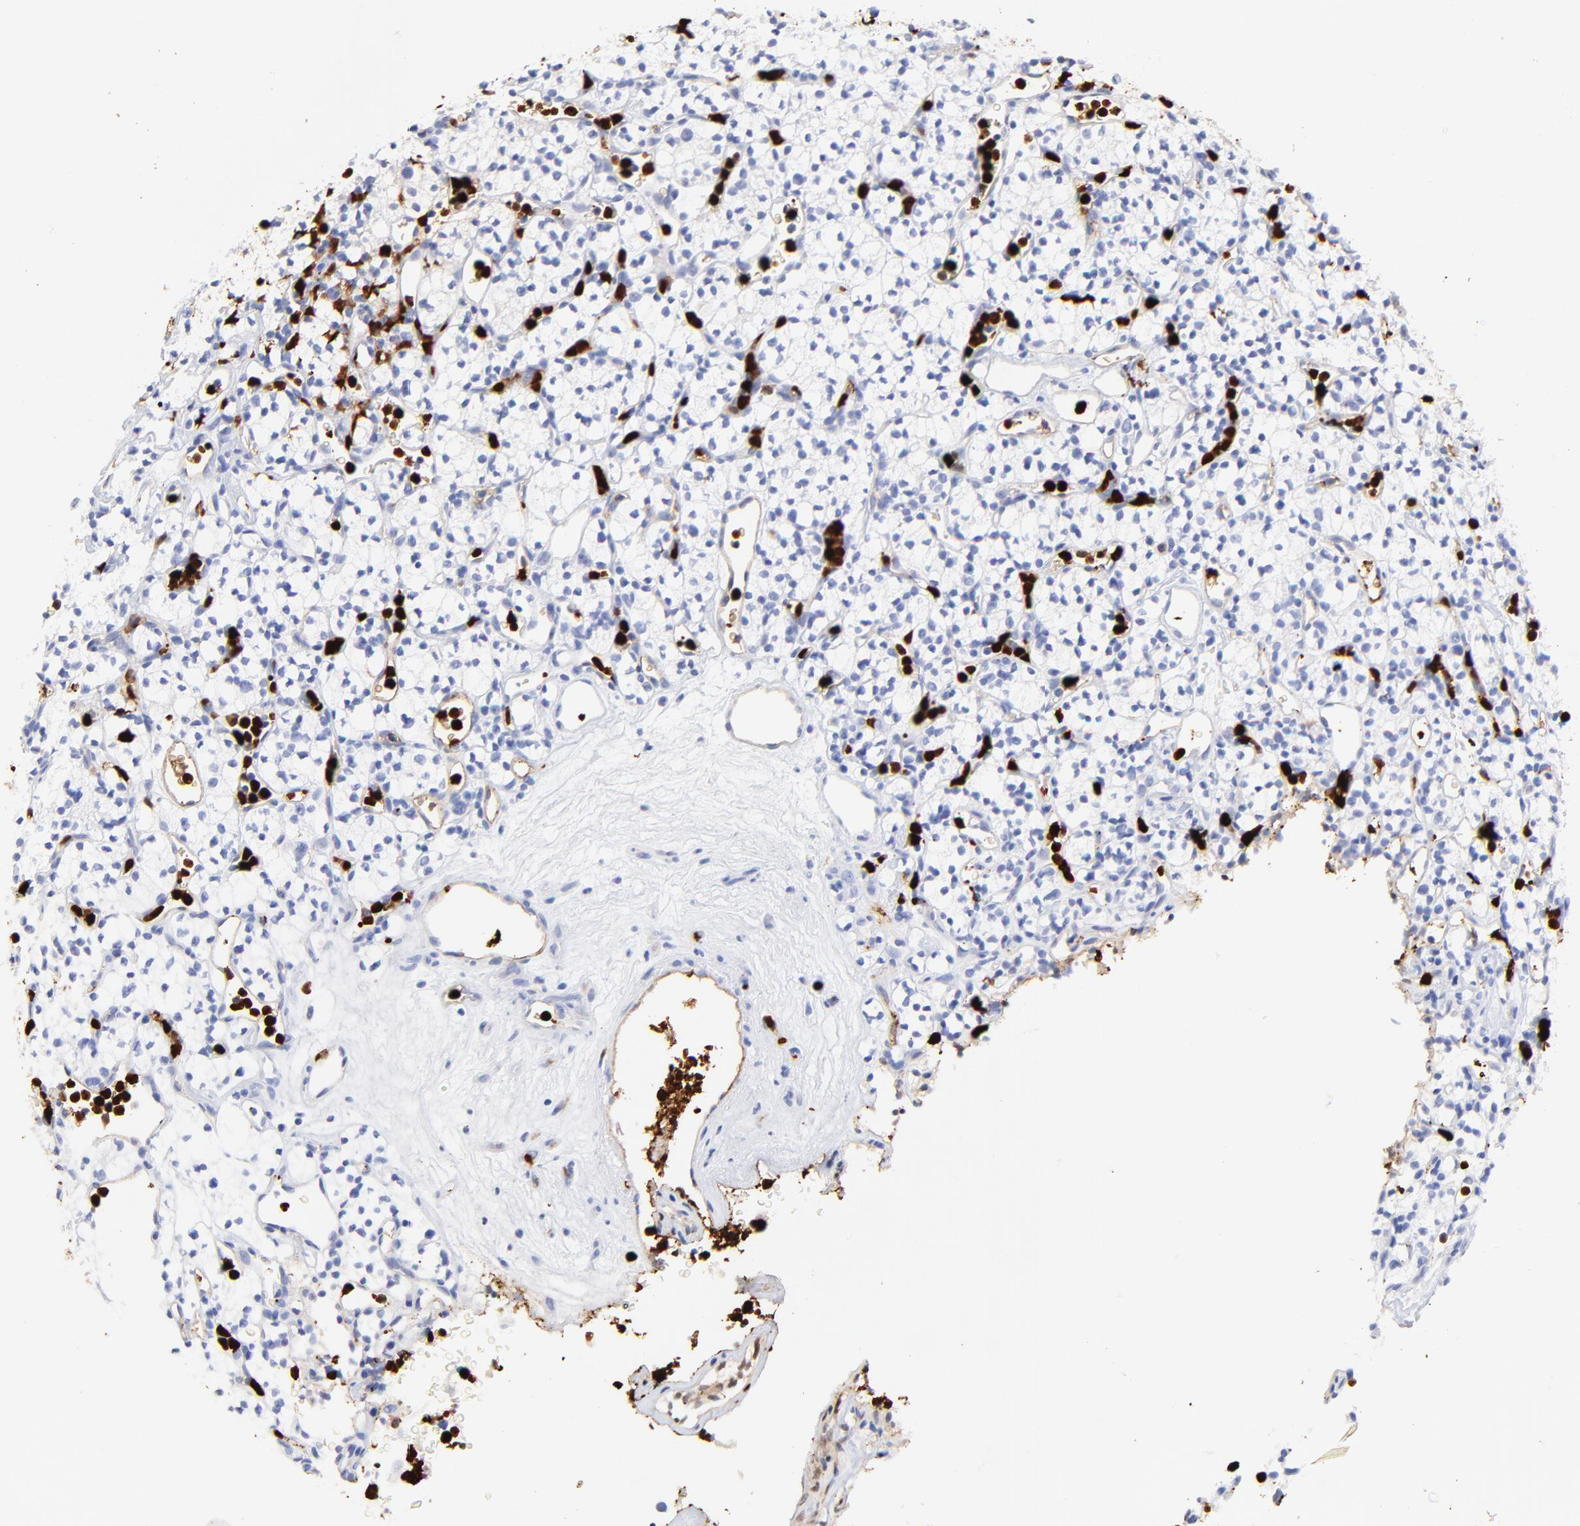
{"staining": {"intensity": "negative", "quantity": "none", "location": "none"}, "tissue": "renal cancer", "cell_type": "Tumor cells", "image_type": "cancer", "snomed": [{"axis": "morphology", "description": "Adenocarcinoma, NOS"}, {"axis": "topography", "description": "Kidney"}], "caption": "A photomicrograph of human adenocarcinoma (renal) is negative for staining in tumor cells.", "gene": "S100A12", "patient": {"sex": "male", "age": 59}}